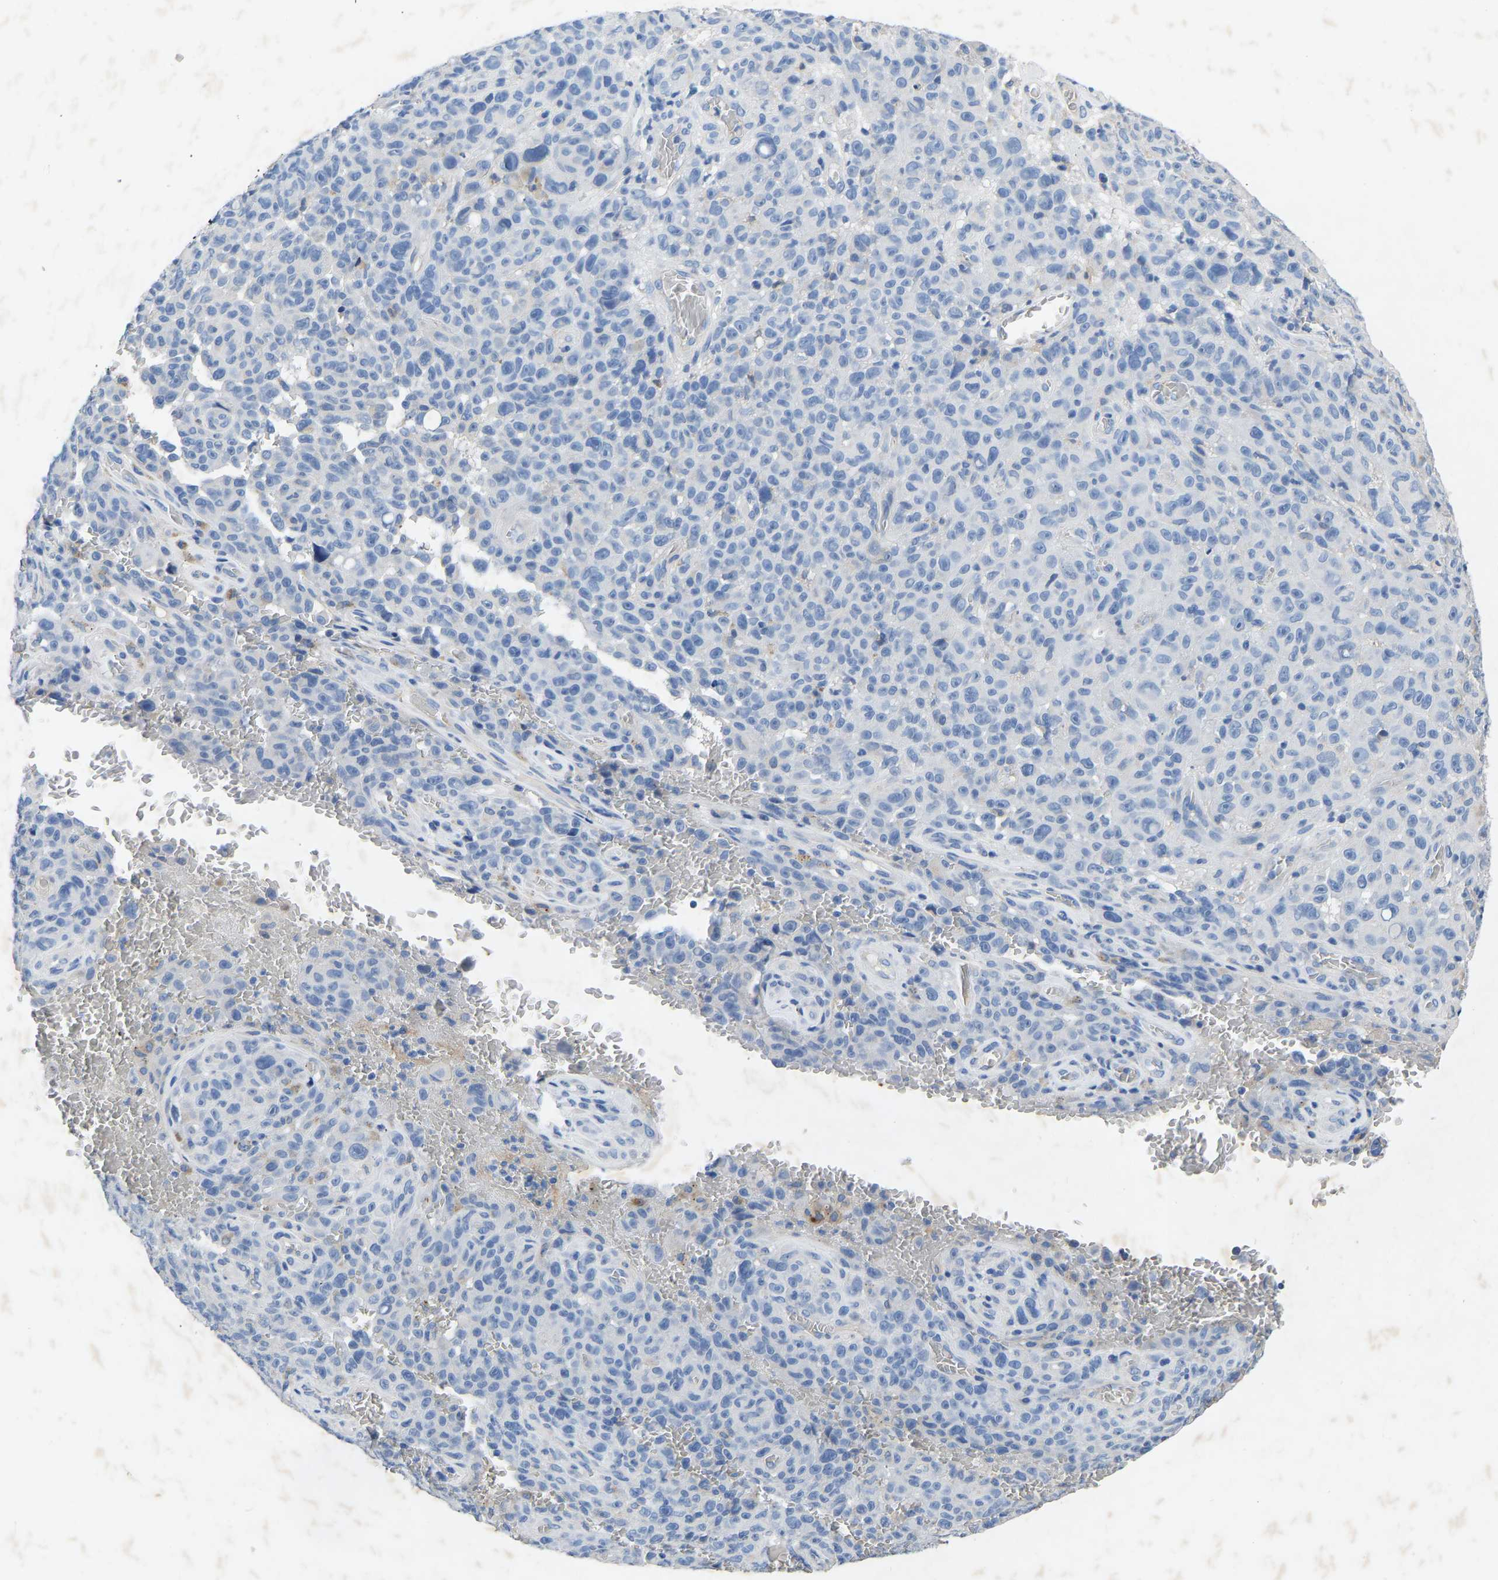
{"staining": {"intensity": "negative", "quantity": "none", "location": "none"}, "tissue": "melanoma", "cell_type": "Tumor cells", "image_type": "cancer", "snomed": [{"axis": "morphology", "description": "Malignant melanoma, NOS"}, {"axis": "topography", "description": "Skin"}], "caption": "Tumor cells are negative for protein expression in human melanoma.", "gene": "RBP1", "patient": {"sex": "female", "age": 82}}